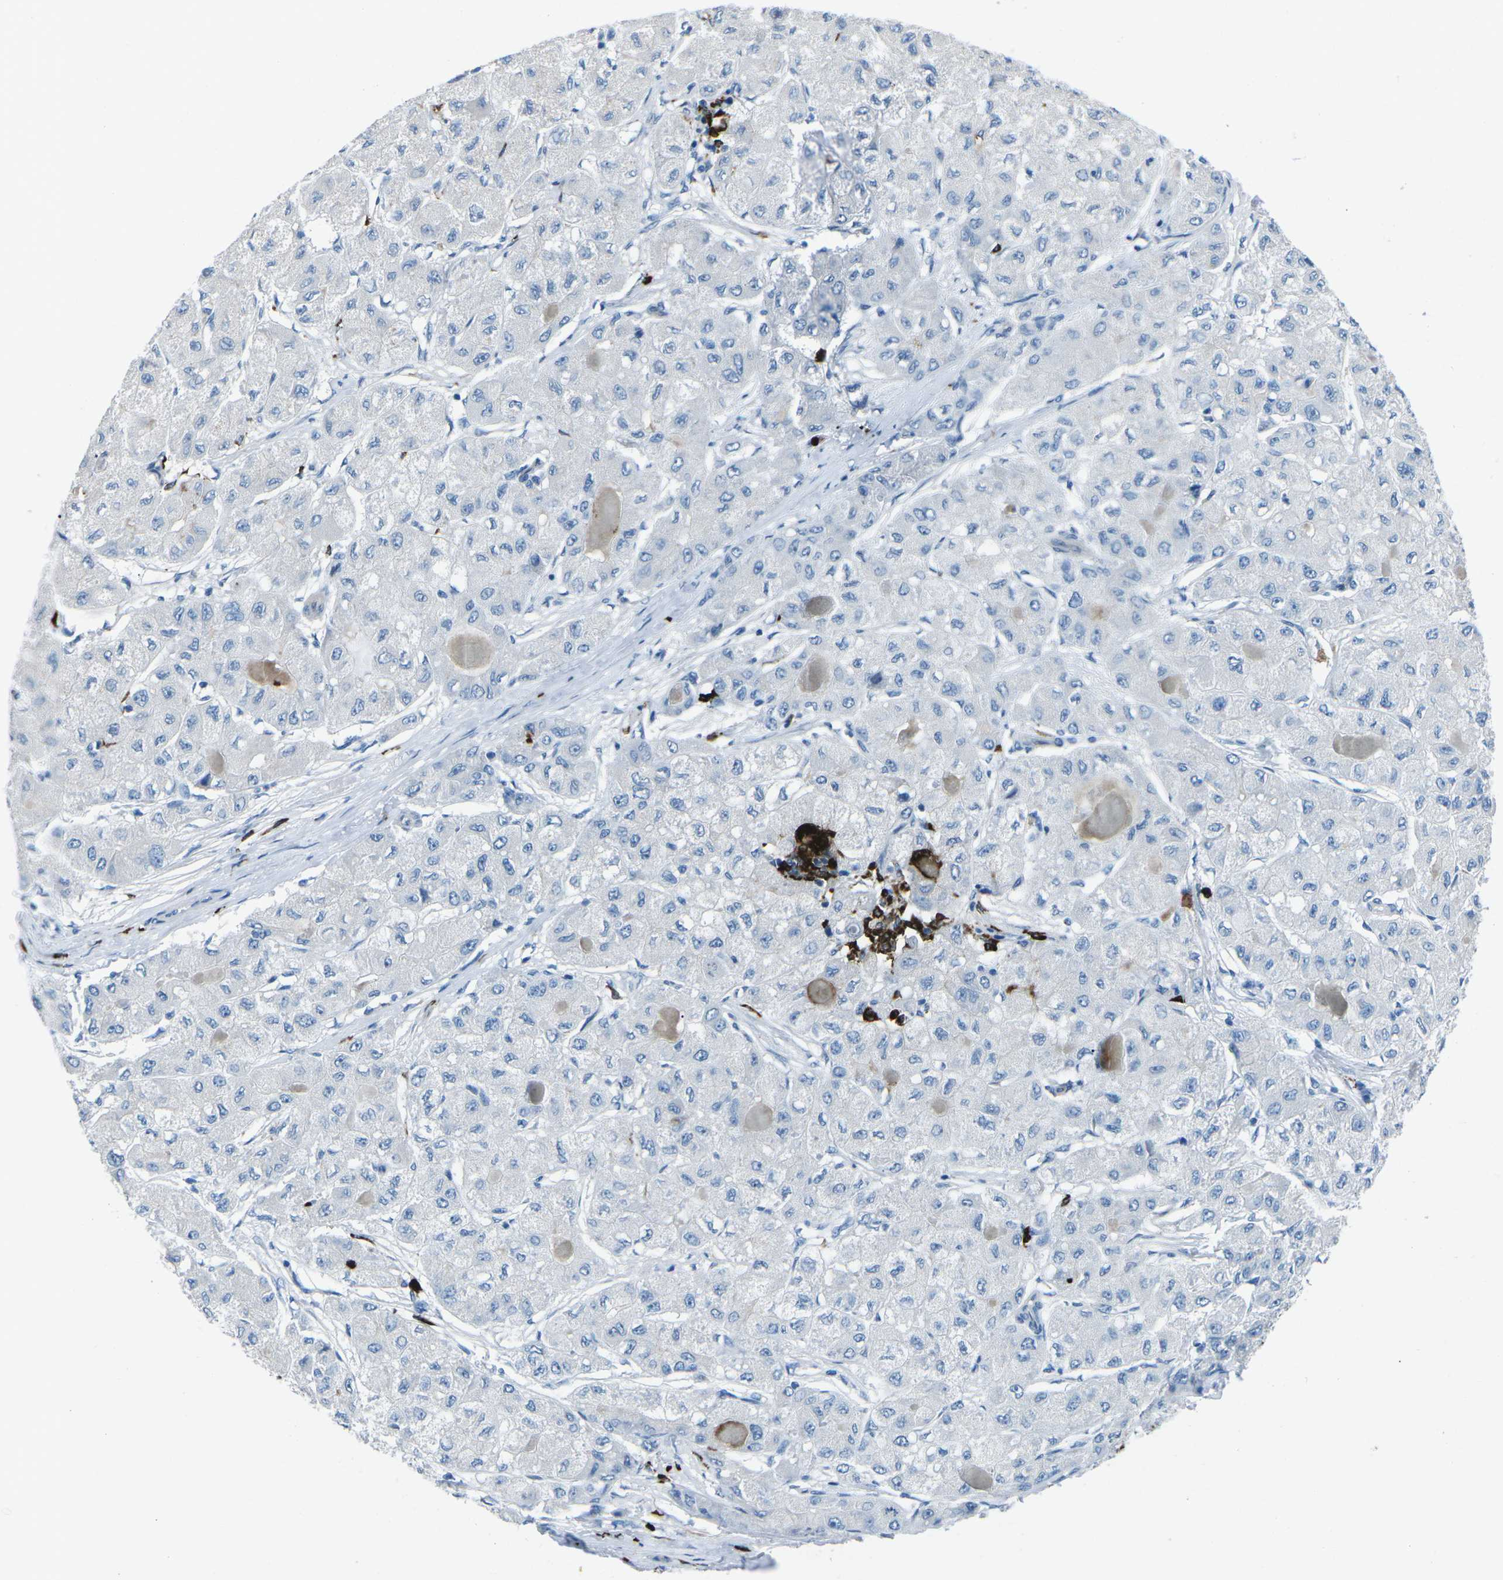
{"staining": {"intensity": "negative", "quantity": "none", "location": "none"}, "tissue": "liver cancer", "cell_type": "Tumor cells", "image_type": "cancer", "snomed": [{"axis": "morphology", "description": "Carcinoma, Hepatocellular, NOS"}, {"axis": "topography", "description": "Liver"}], "caption": "Protein analysis of hepatocellular carcinoma (liver) shows no significant staining in tumor cells.", "gene": "FCN1", "patient": {"sex": "male", "age": 80}}